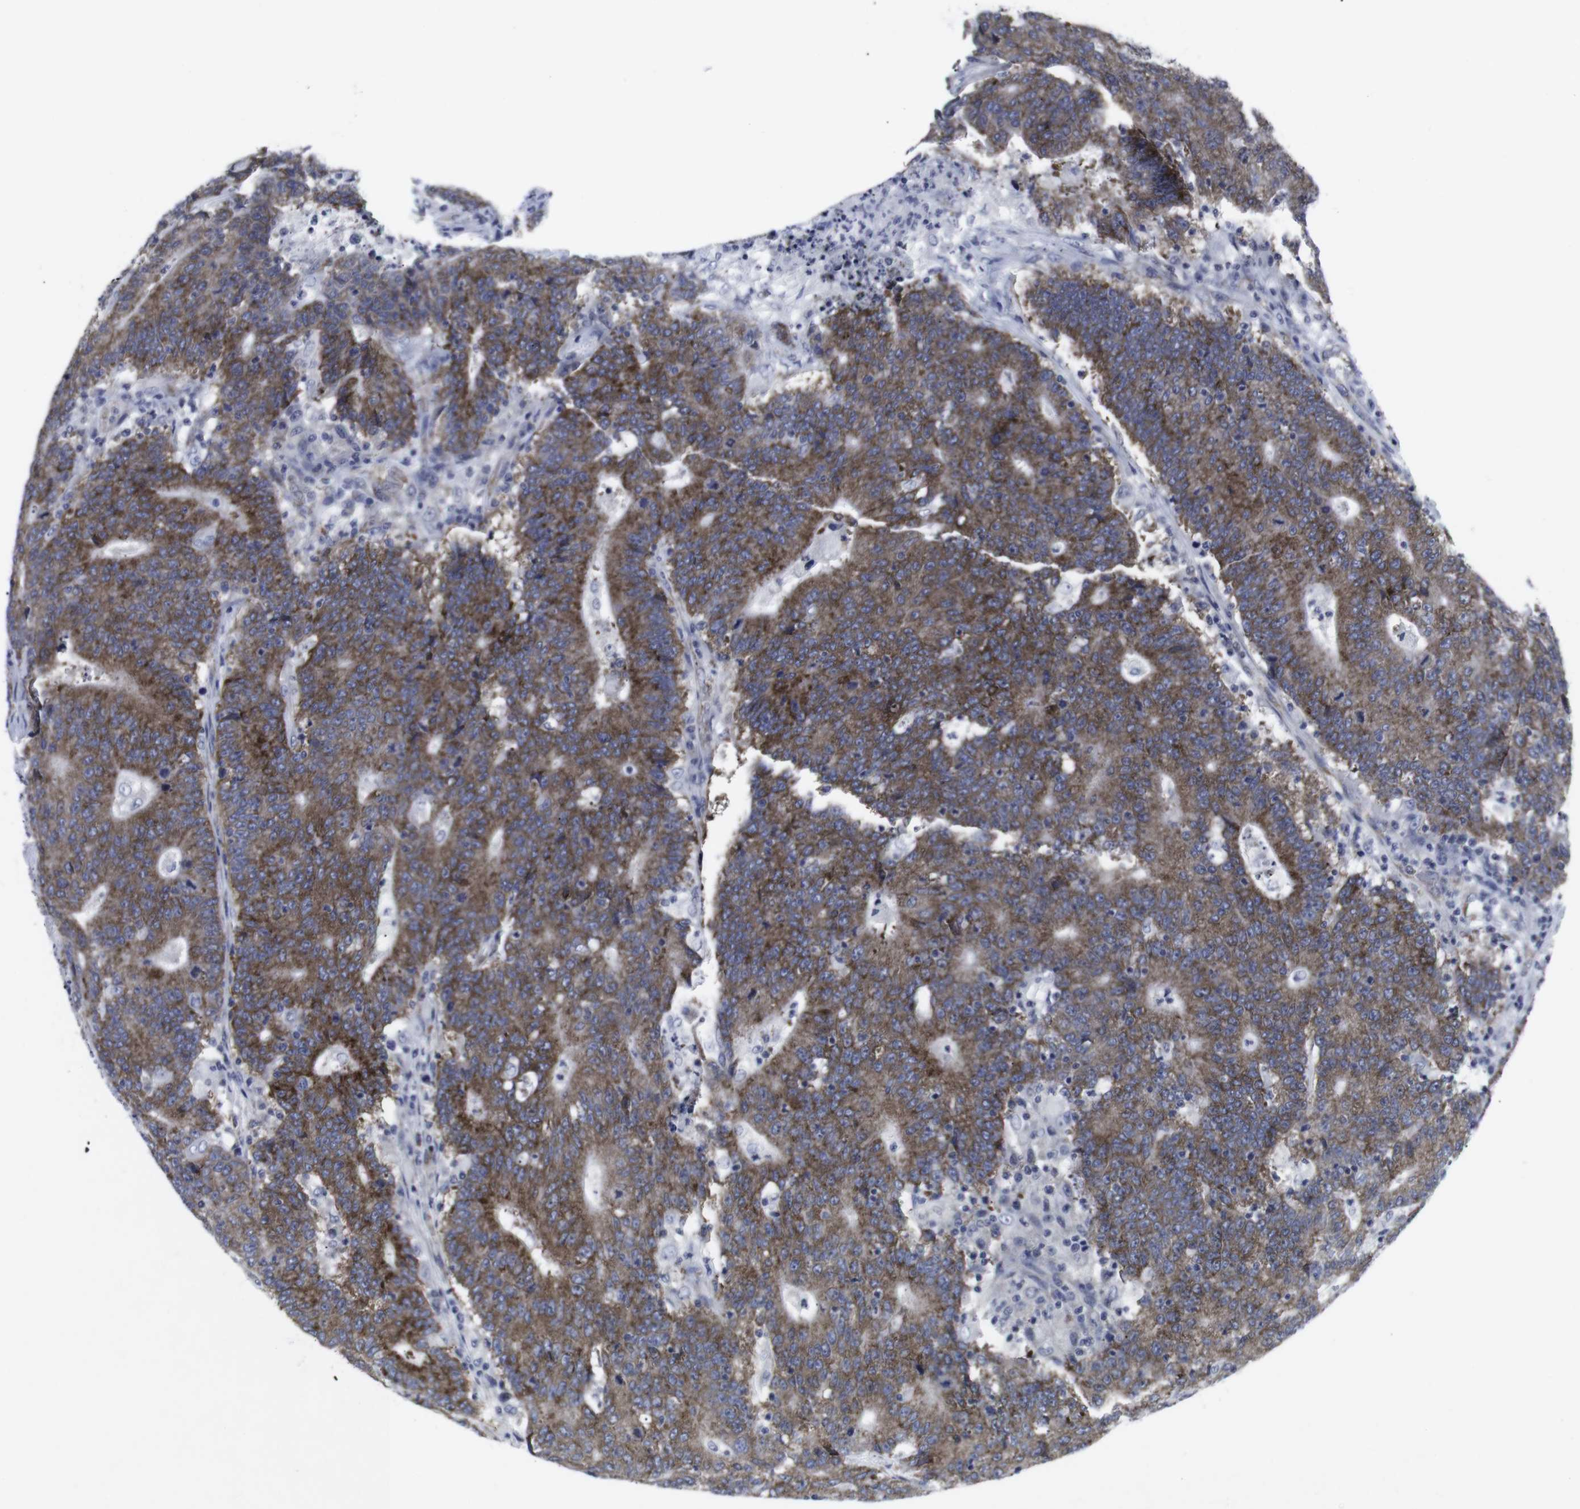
{"staining": {"intensity": "moderate", "quantity": ">75%", "location": "cytoplasmic/membranous"}, "tissue": "colorectal cancer", "cell_type": "Tumor cells", "image_type": "cancer", "snomed": [{"axis": "morphology", "description": "Normal tissue, NOS"}, {"axis": "morphology", "description": "Adenocarcinoma, NOS"}, {"axis": "topography", "description": "Colon"}], "caption": "The image displays immunohistochemical staining of colorectal cancer (adenocarcinoma). There is moderate cytoplasmic/membranous staining is present in about >75% of tumor cells.", "gene": "GEMIN2", "patient": {"sex": "female", "age": 75}}